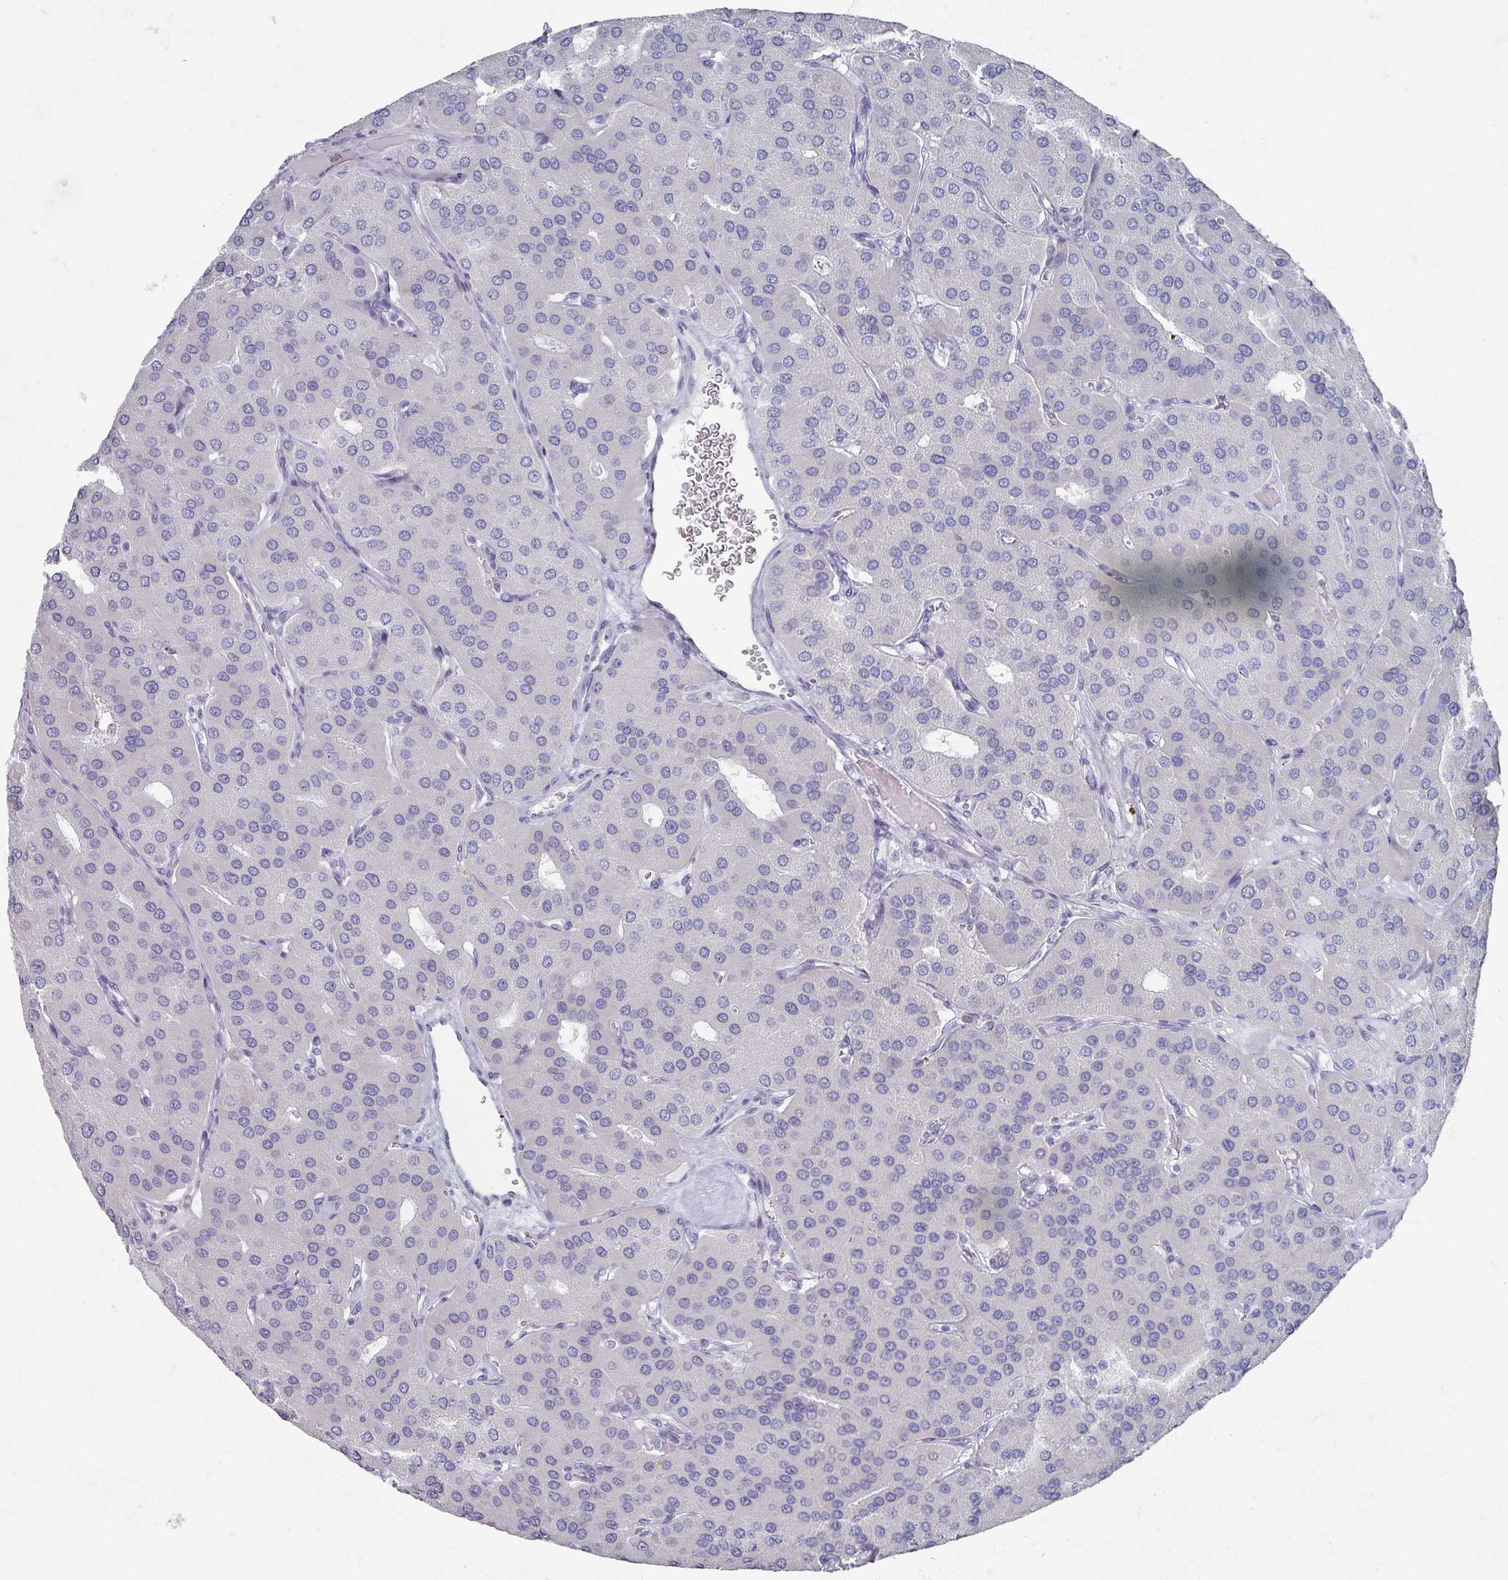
{"staining": {"intensity": "negative", "quantity": "none", "location": "none"}, "tissue": "parathyroid gland", "cell_type": "Glandular cells", "image_type": "normal", "snomed": [{"axis": "morphology", "description": "Normal tissue, NOS"}, {"axis": "morphology", "description": "Adenoma, NOS"}, {"axis": "topography", "description": "Parathyroid gland"}], "caption": "The micrograph shows no significant positivity in glandular cells of parathyroid gland.", "gene": "OMG", "patient": {"sex": "female", "age": 86}}